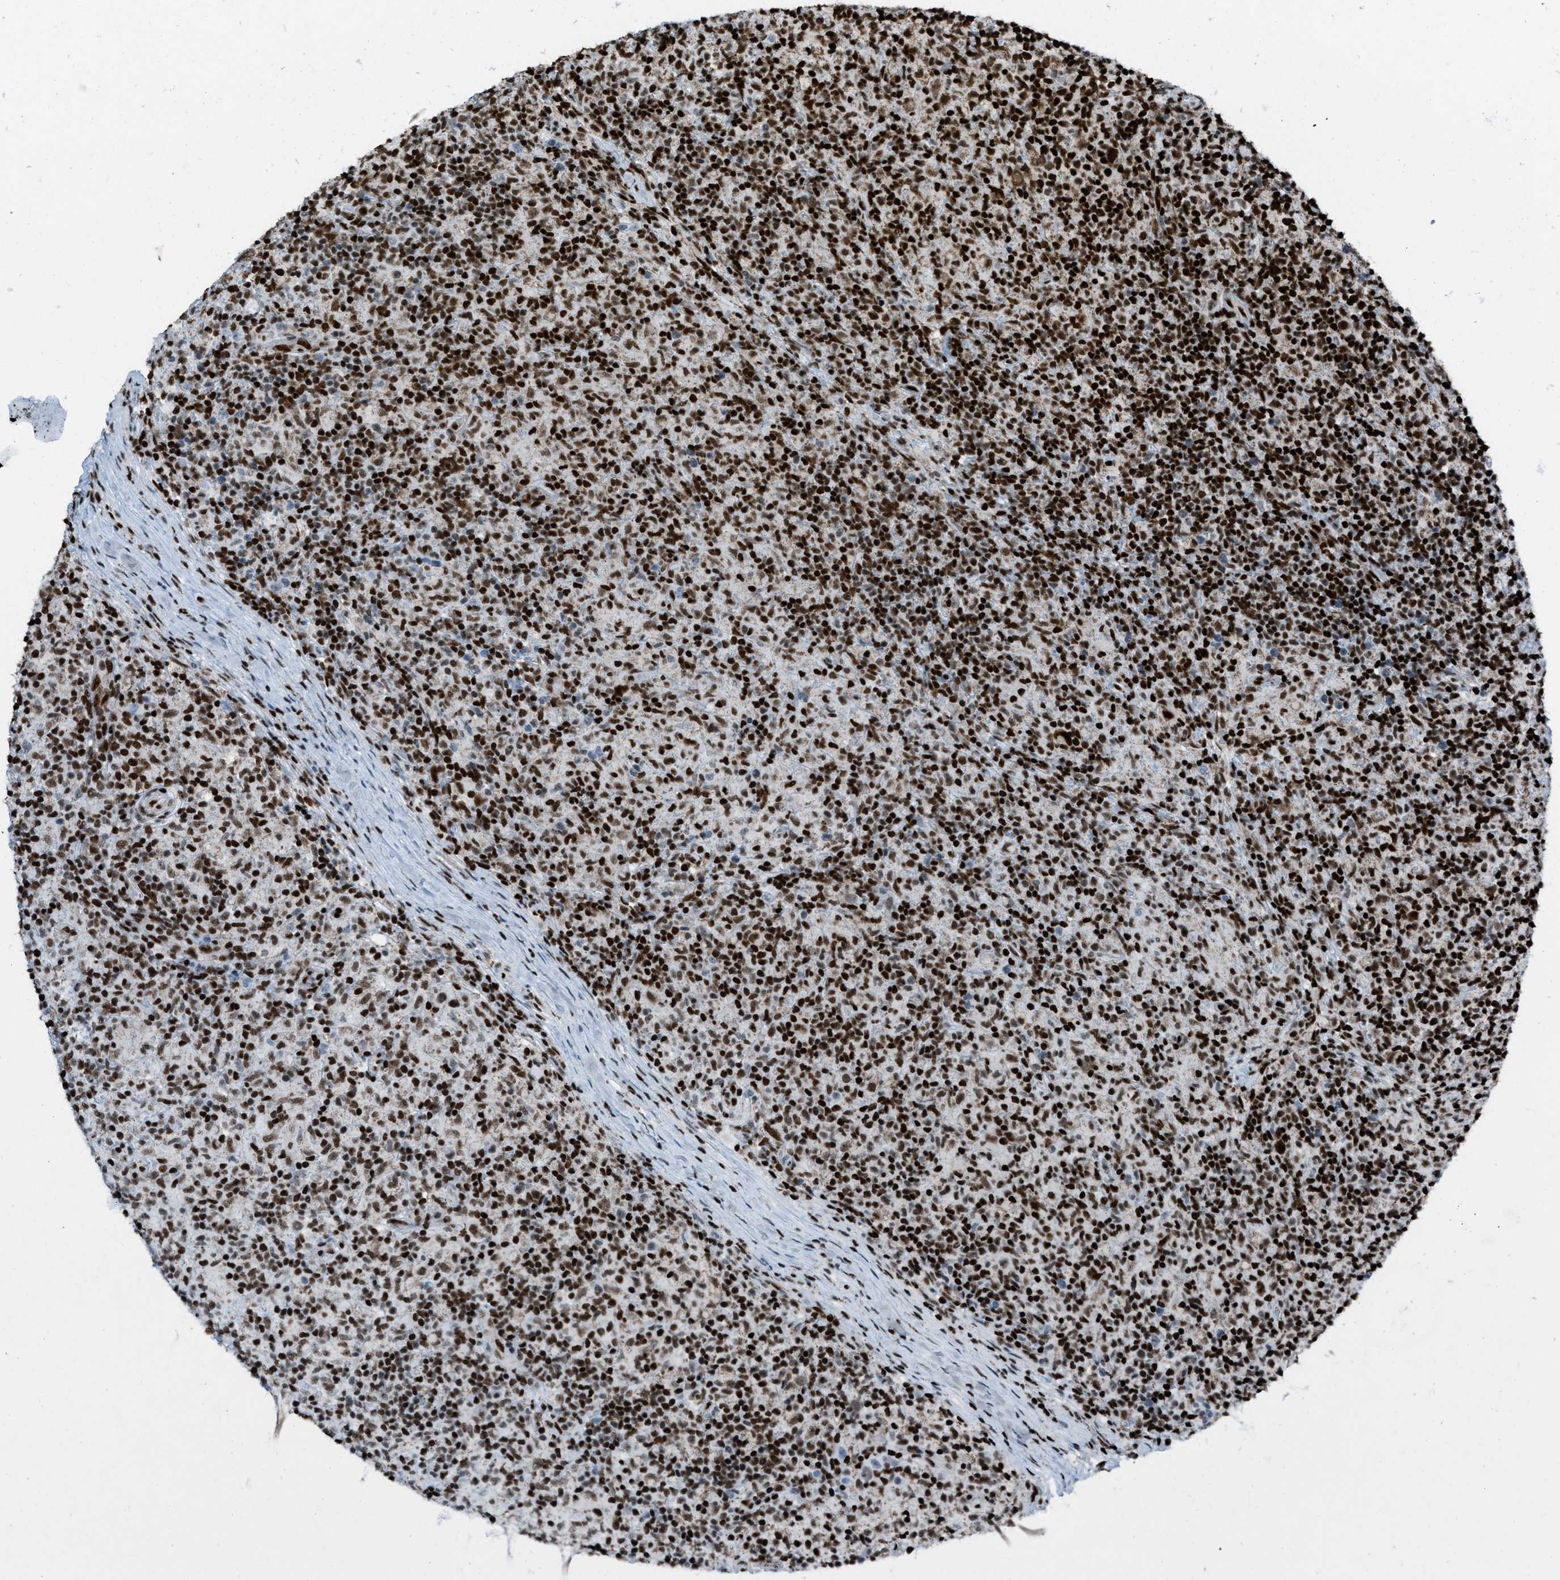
{"staining": {"intensity": "weak", "quantity": "25%-75%", "location": "nuclear"}, "tissue": "lymphoma", "cell_type": "Tumor cells", "image_type": "cancer", "snomed": [{"axis": "morphology", "description": "Hodgkin's disease, NOS"}, {"axis": "topography", "description": "Lymph node"}], "caption": "Lymphoma stained with immunohistochemistry displays weak nuclear positivity in approximately 25%-75% of tumor cells. (Stains: DAB in brown, nuclei in blue, Microscopy: brightfield microscopy at high magnification).", "gene": "SLFN5", "patient": {"sex": "male", "age": 70}}